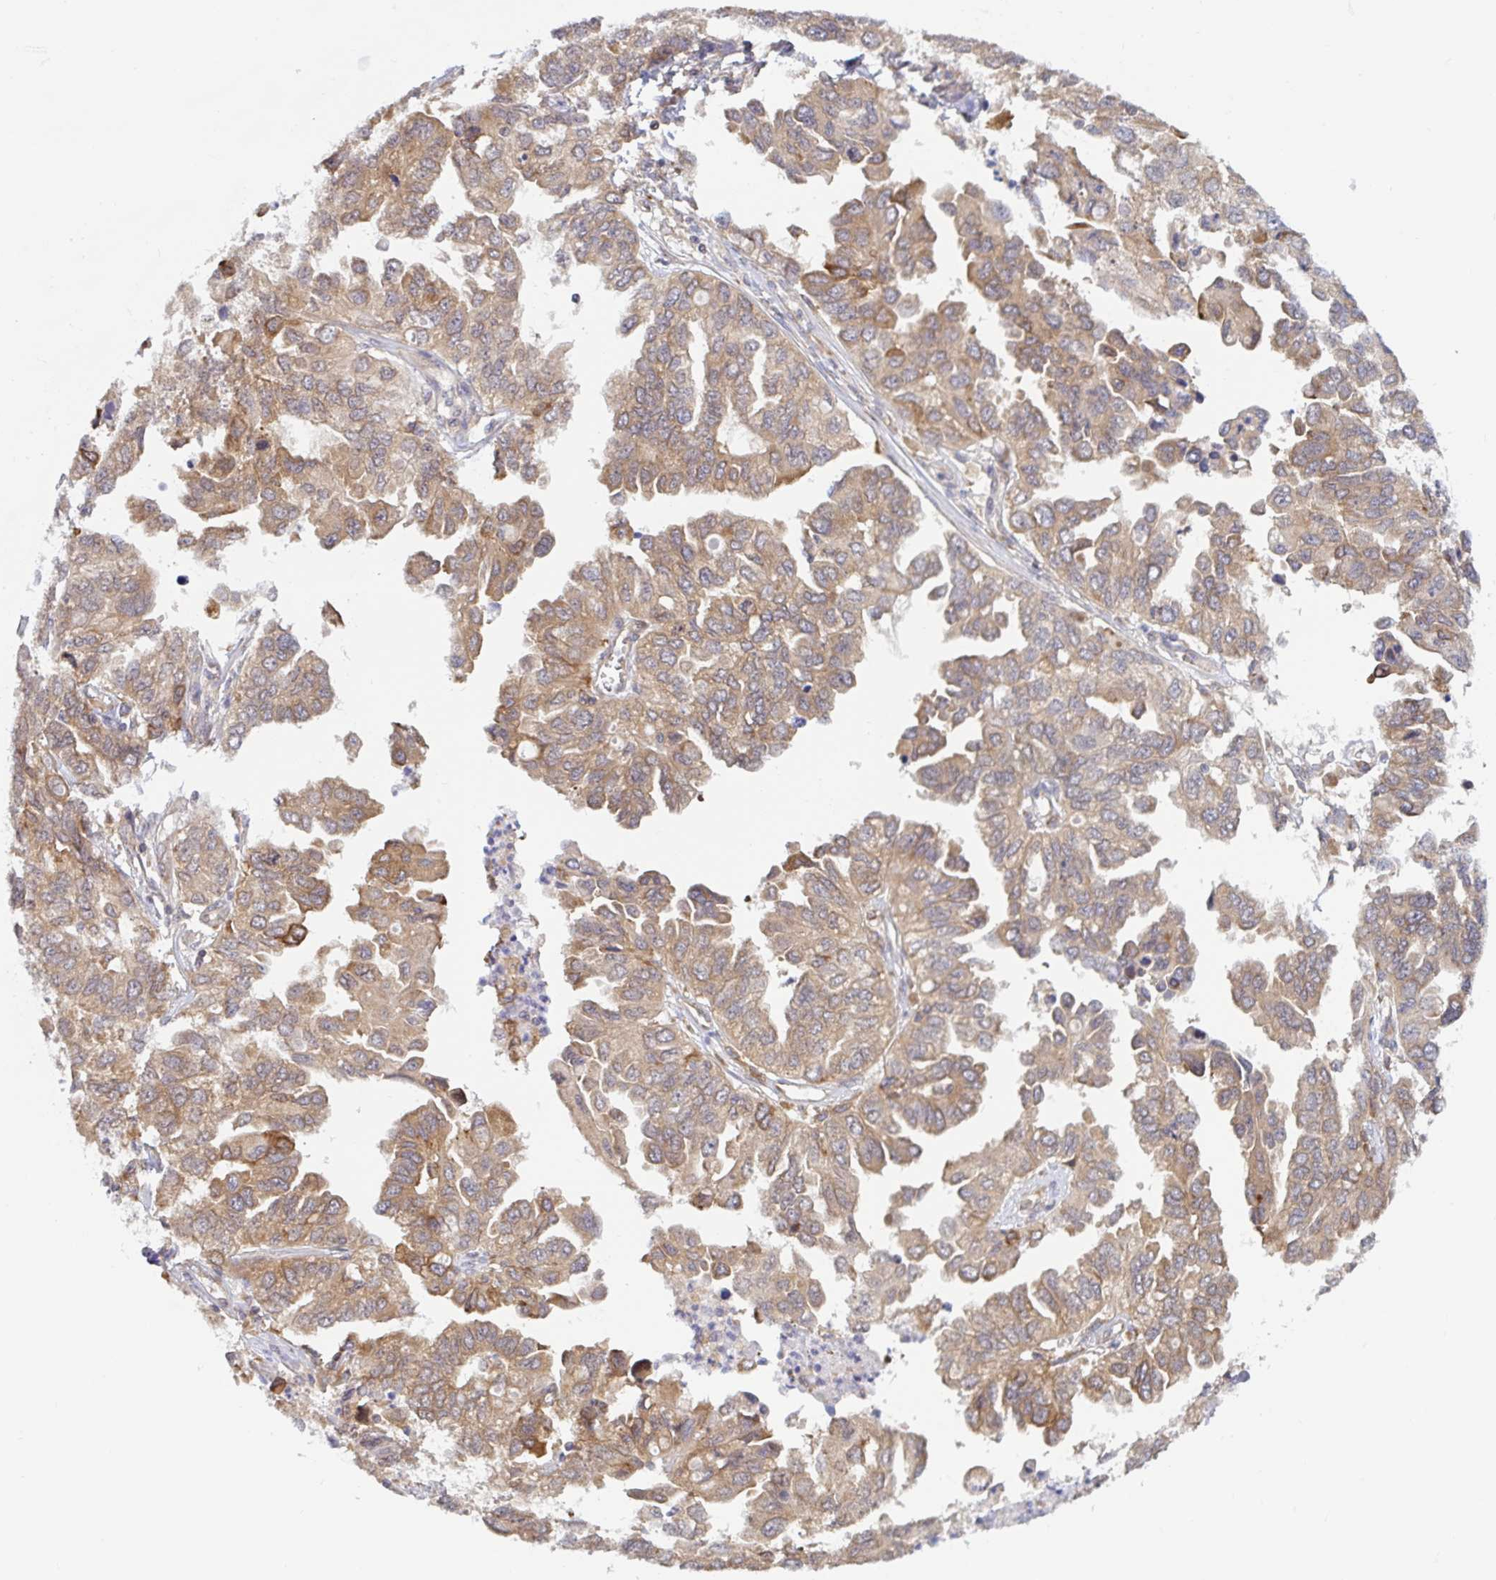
{"staining": {"intensity": "moderate", "quantity": ">75%", "location": "cytoplasmic/membranous"}, "tissue": "ovarian cancer", "cell_type": "Tumor cells", "image_type": "cancer", "snomed": [{"axis": "morphology", "description": "Cystadenocarcinoma, serous, NOS"}, {"axis": "topography", "description": "Ovary"}], "caption": "The immunohistochemical stain labels moderate cytoplasmic/membranous expression in tumor cells of serous cystadenocarcinoma (ovarian) tissue.", "gene": "LARP1", "patient": {"sex": "female", "age": 53}}